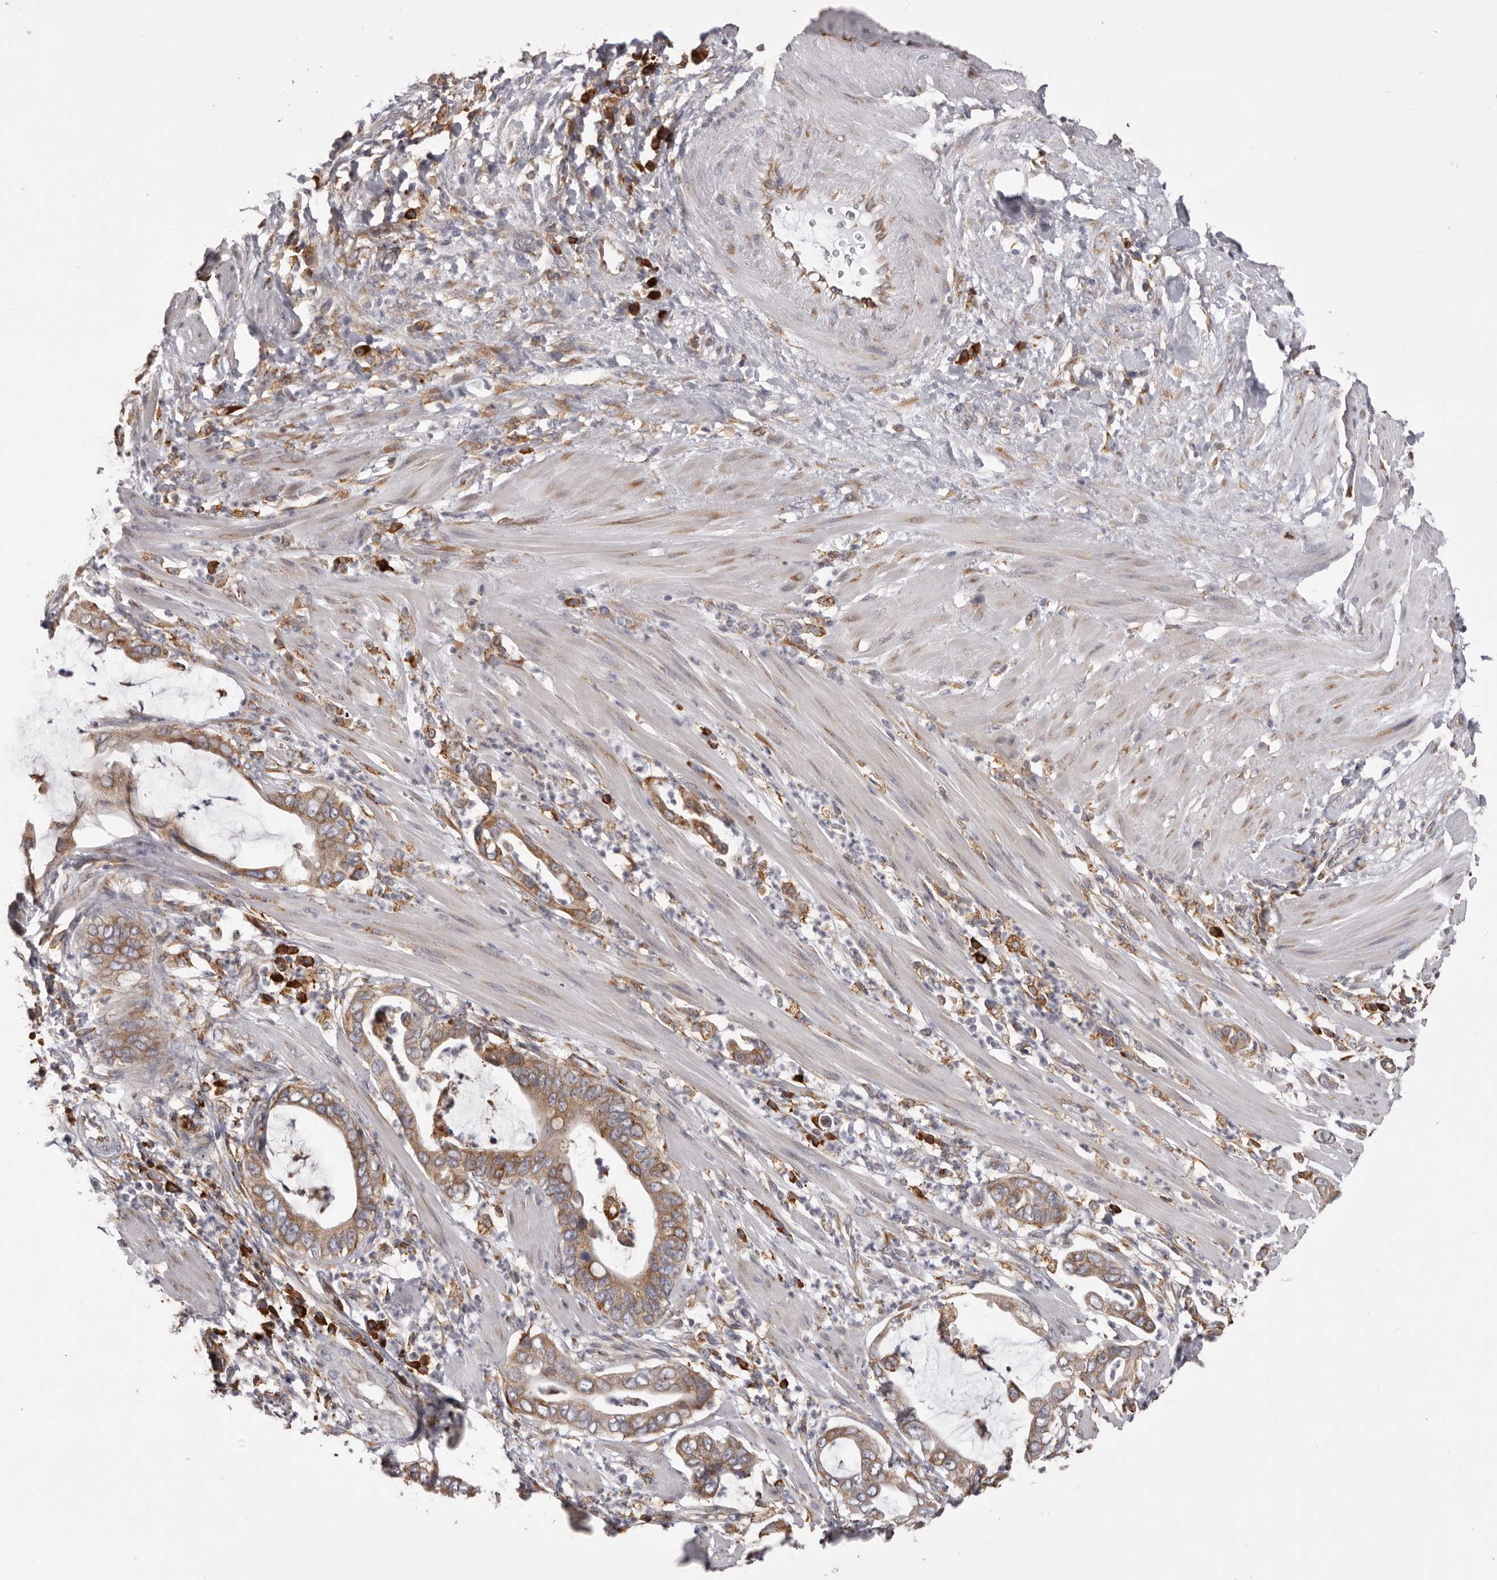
{"staining": {"intensity": "moderate", "quantity": ">75%", "location": "cytoplasmic/membranous"}, "tissue": "pancreatic cancer", "cell_type": "Tumor cells", "image_type": "cancer", "snomed": [{"axis": "morphology", "description": "Adenocarcinoma, NOS"}, {"axis": "topography", "description": "Pancreas"}], "caption": "Immunohistochemical staining of human pancreatic cancer (adenocarcinoma) displays medium levels of moderate cytoplasmic/membranous staining in approximately >75% of tumor cells.", "gene": "QRSL1", "patient": {"sex": "male", "age": 75}}